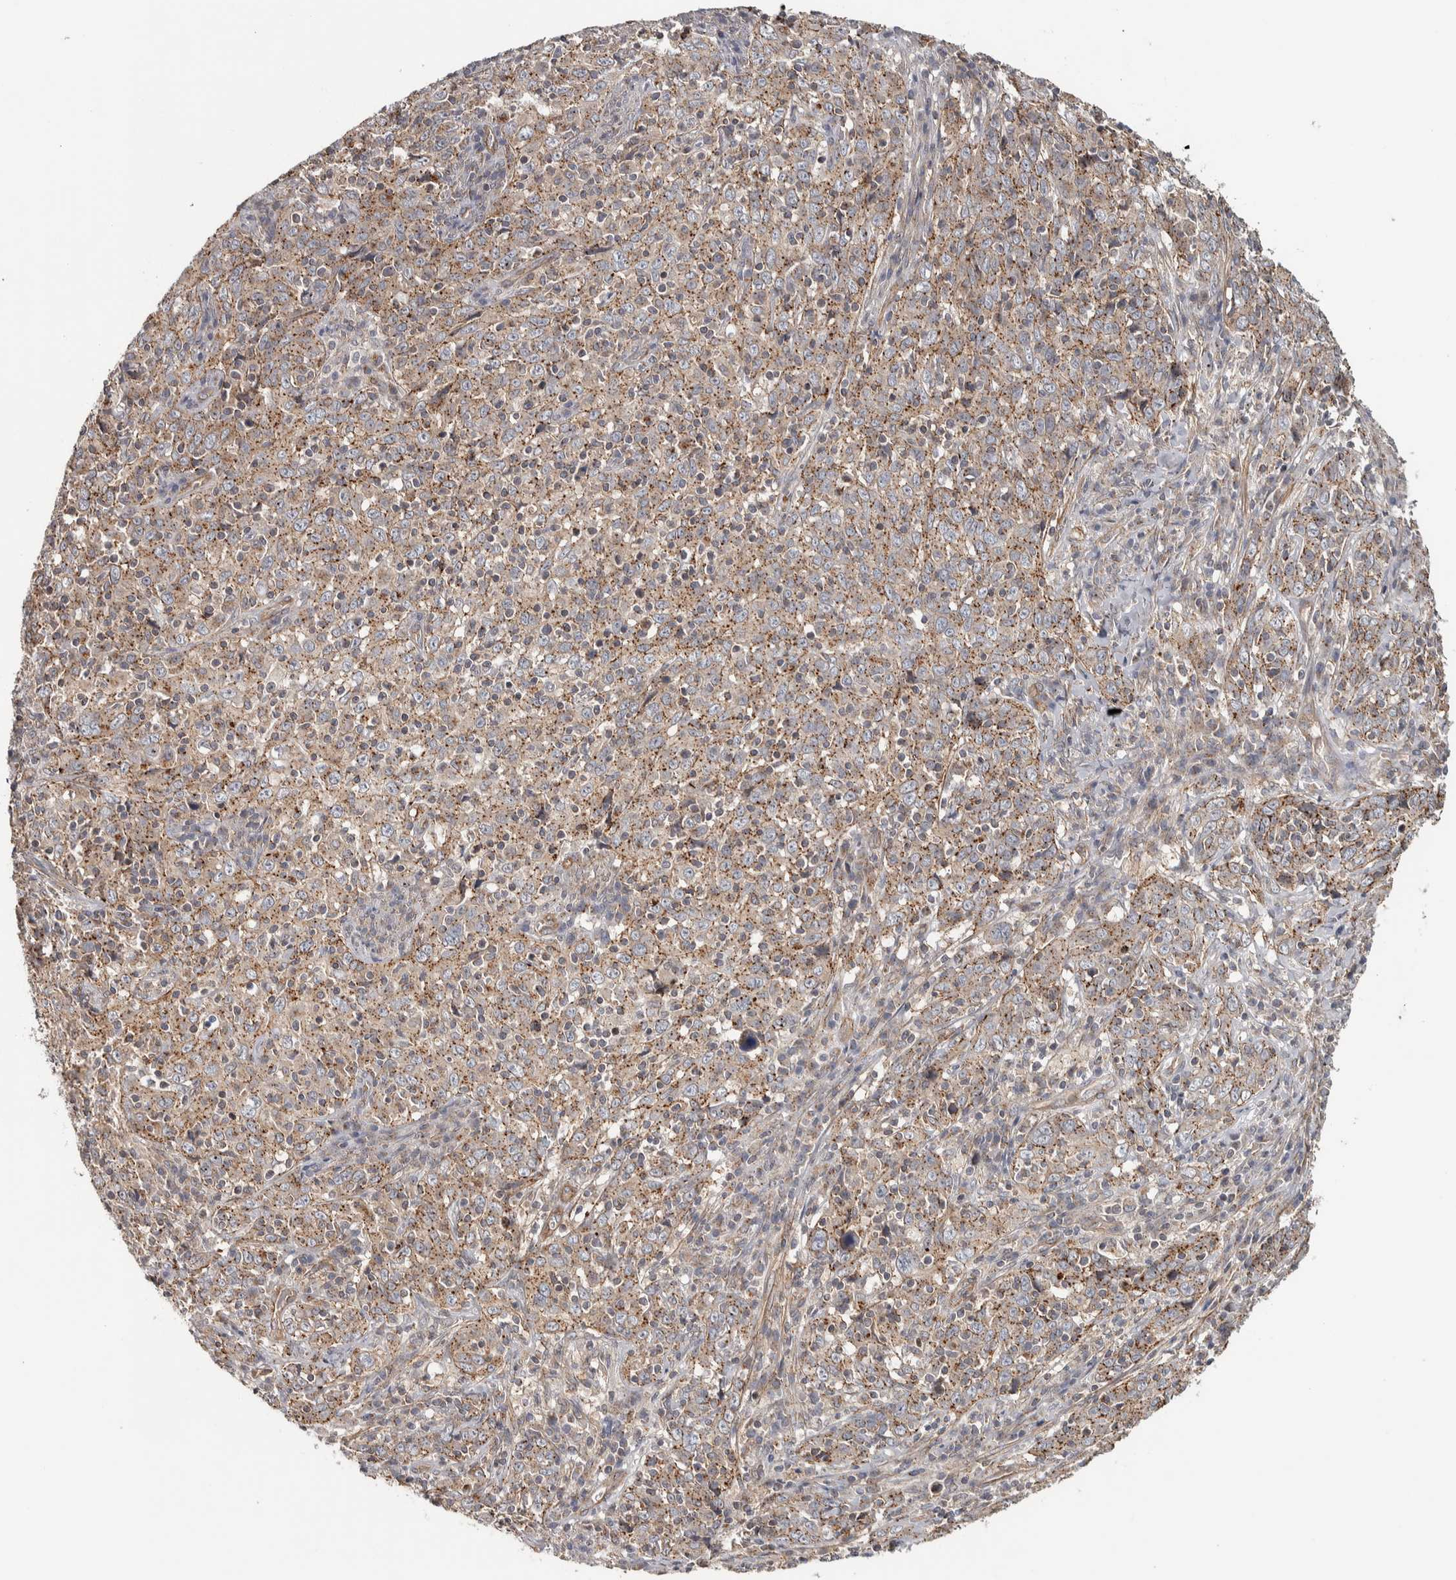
{"staining": {"intensity": "moderate", "quantity": ">75%", "location": "cytoplasmic/membranous"}, "tissue": "cervical cancer", "cell_type": "Tumor cells", "image_type": "cancer", "snomed": [{"axis": "morphology", "description": "Squamous cell carcinoma, NOS"}, {"axis": "topography", "description": "Cervix"}], "caption": "The micrograph exhibits staining of cervical cancer (squamous cell carcinoma), revealing moderate cytoplasmic/membranous protein positivity (brown color) within tumor cells. (DAB IHC with brightfield microscopy, high magnification).", "gene": "CHMP4C", "patient": {"sex": "female", "age": 46}}